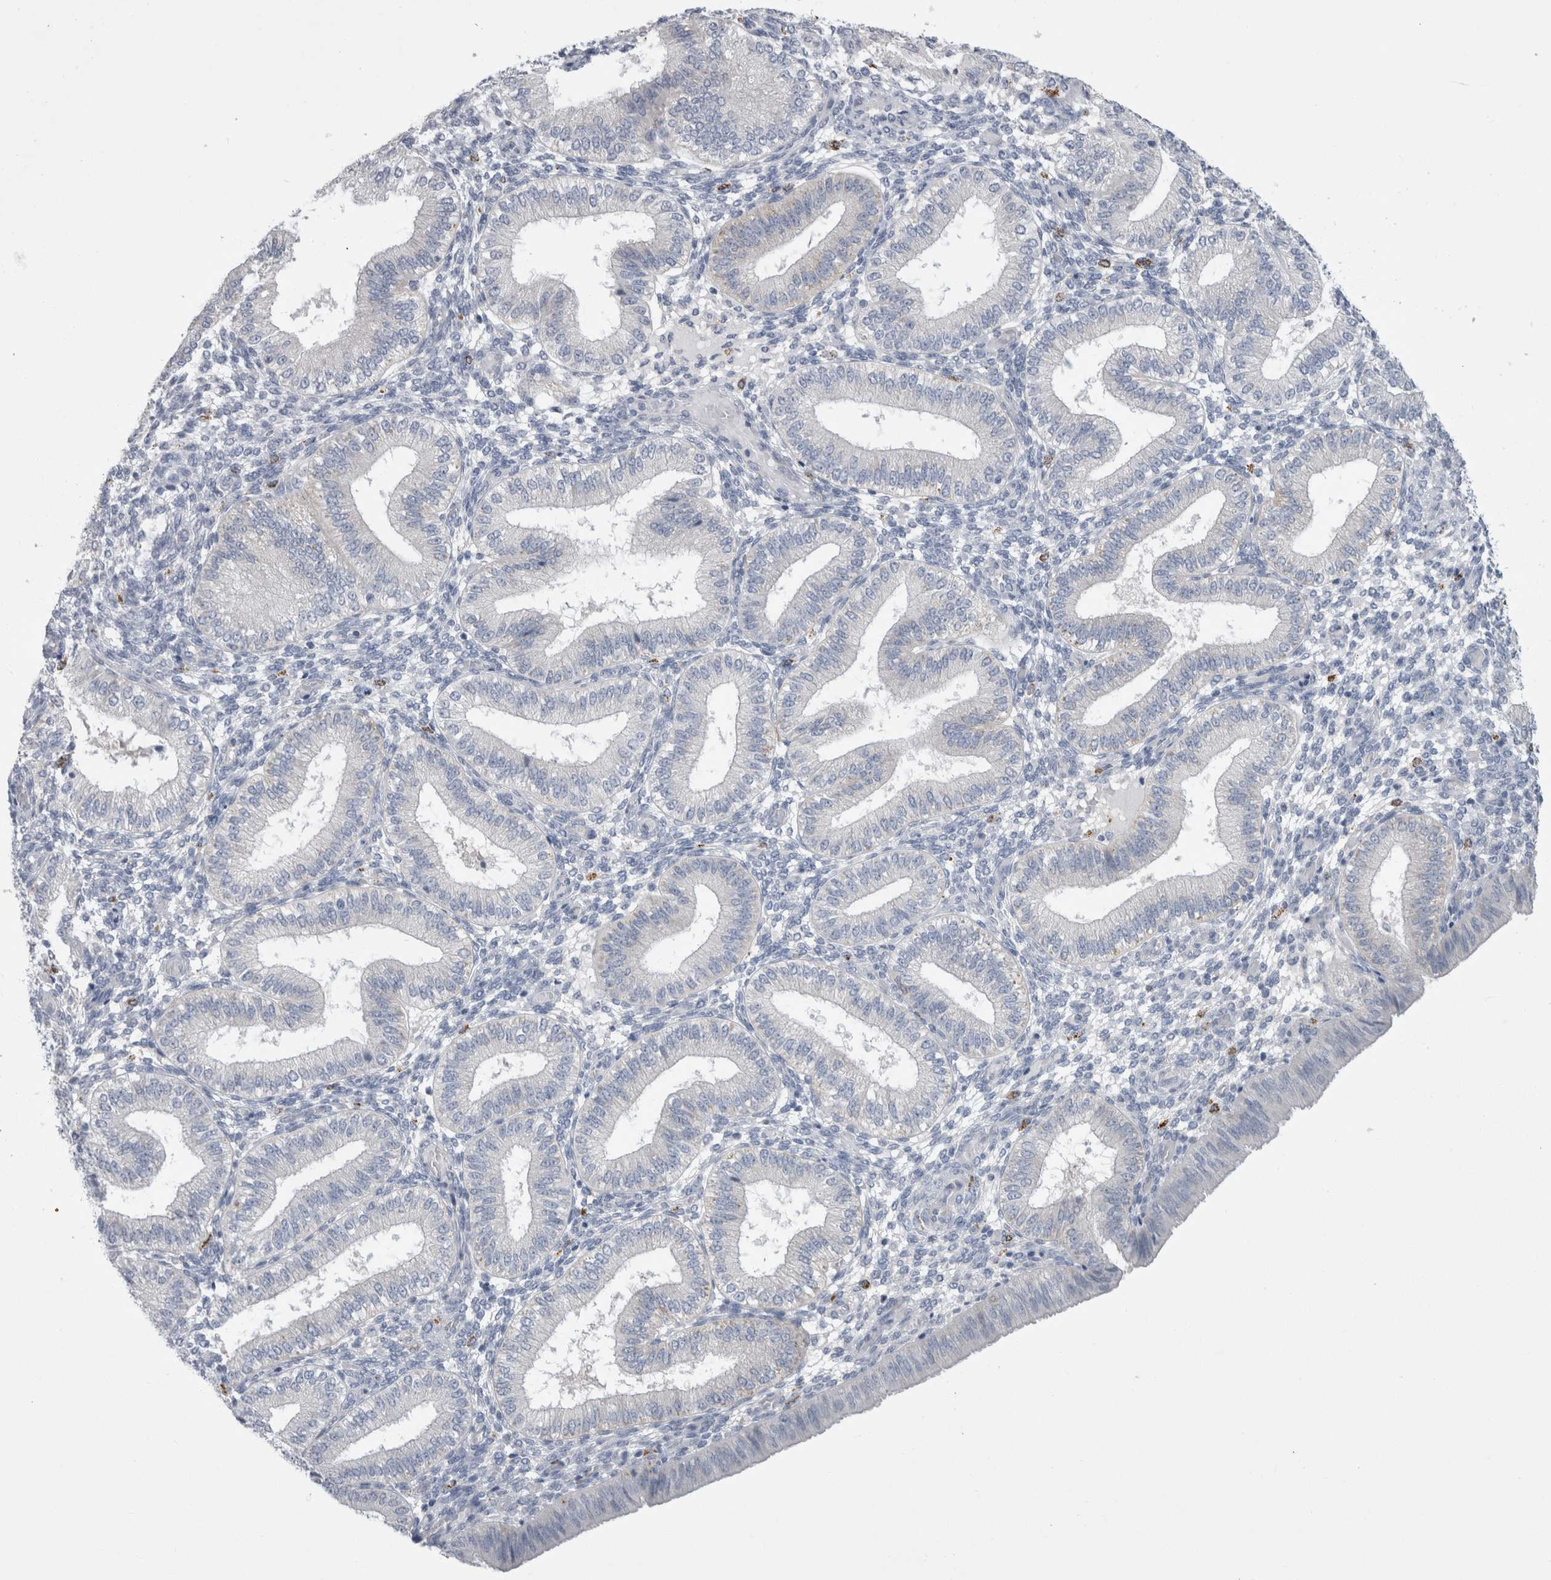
{"staining": {"intensity": "negative", "quantity": "none", "location": "none"}, "tissue": "endometrium", "cell_type": "Cells in endometrial stroma", "image_type": "normal", "snomed": [{"axis": "morphology", "description": "Normal tissue, NOS"}, {"axis": "topography", "description": "Endometrium"}], "caption": "IHC image of normal endometrium: endometrium stained with DAB (3,3'-diaminobenzidine) exhibits no significant protein staining in cells in endometrial stroma.", "gene": "GATM", "patient": {"sex": "female", "age": 39}}